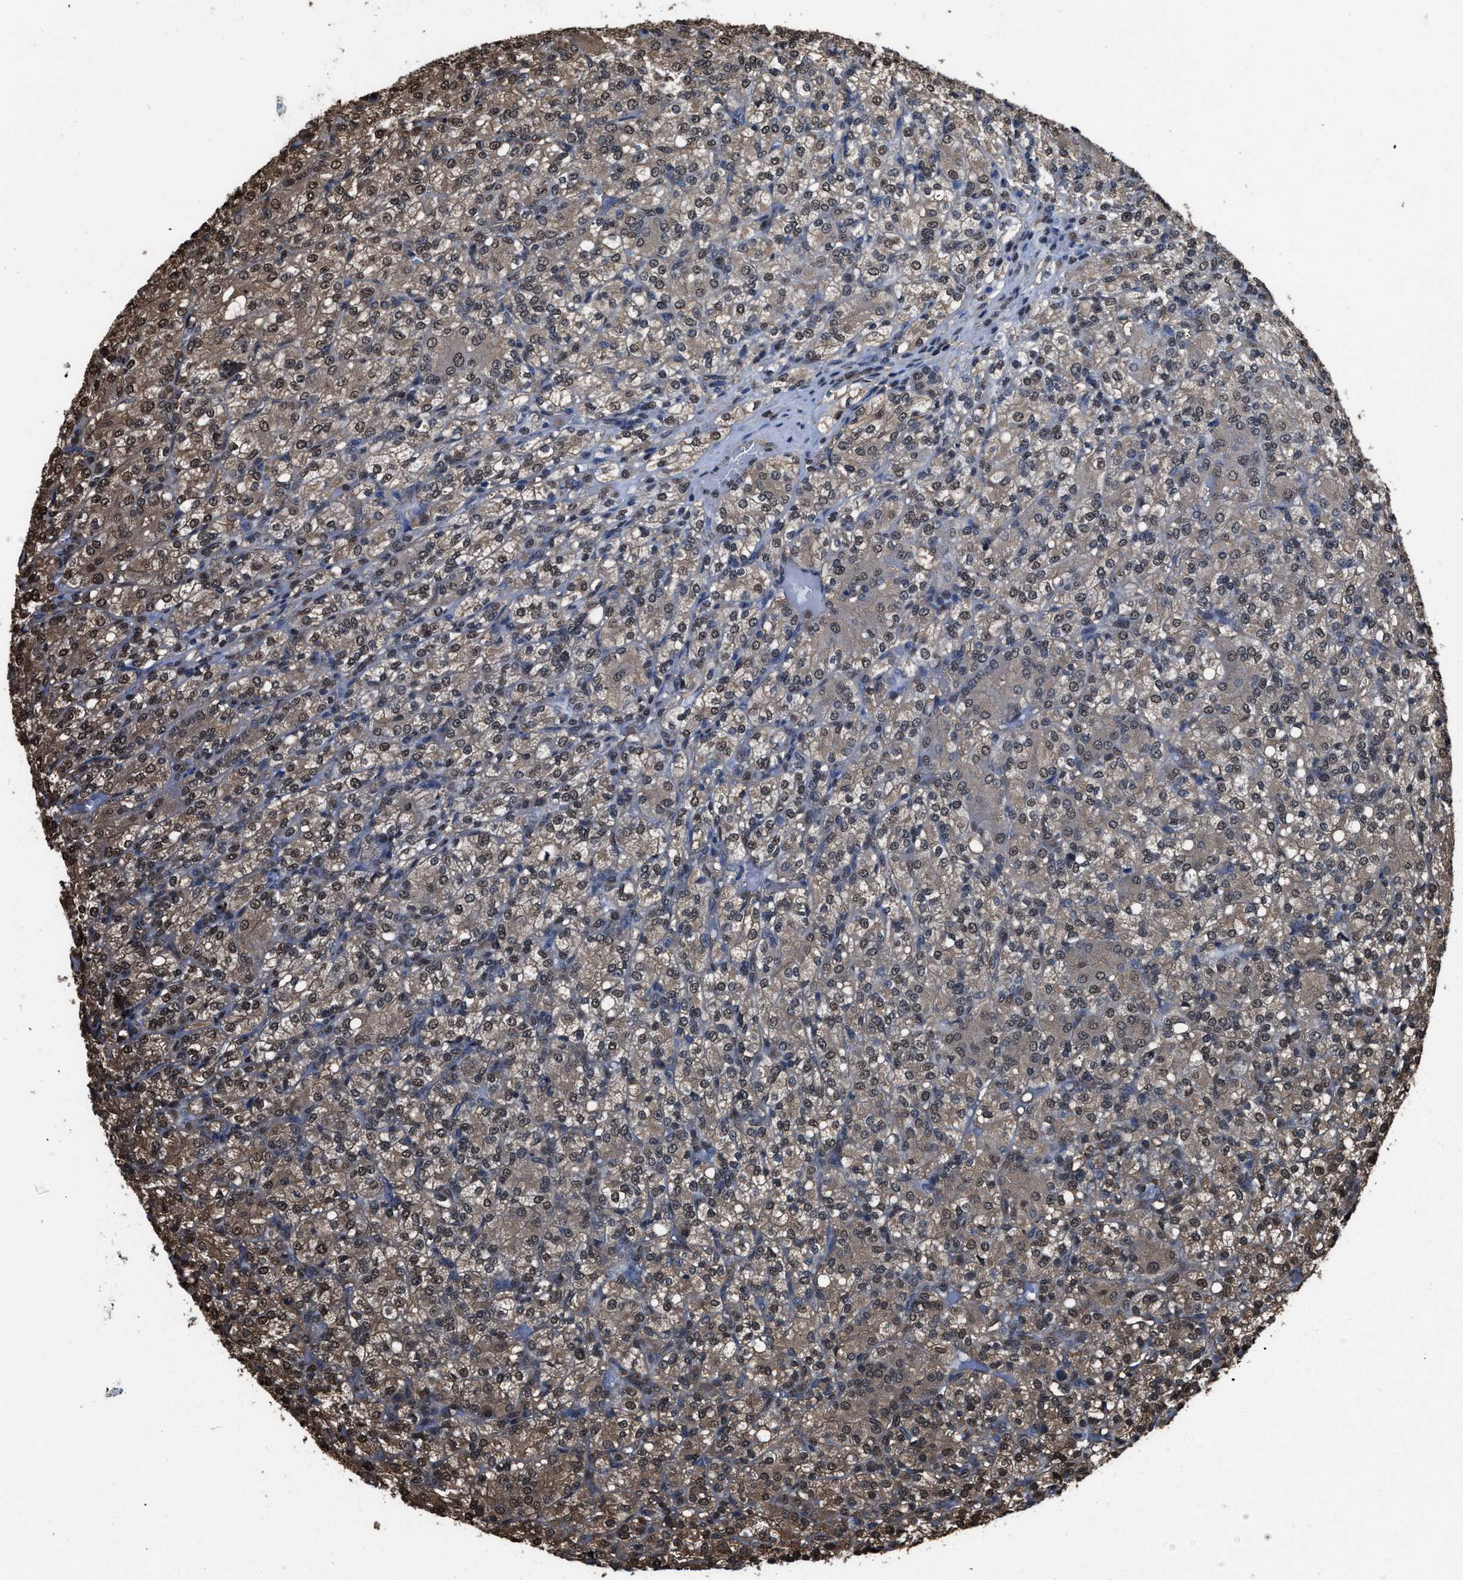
{"staining": {"intensity": "weak", "quantity": ">75%", "location": "cytoplasmic/membranous,nuclear"}, "tissue": "renal cancer", "cell_type": "Tumor cells", "image_type": "cancer", "snomed": [{"axis": "morphology", "description": "Adenocarcinoma, NOS"}, {"axis": "topography", "description": "Kidney"}], "caption": "Renal adenocarcinoma stained with DAB (3,3'-diaminobenzidine) immunohistochemistry demonstrates low levels of weak cytoplasmic/membranous and nuclear positivity in approximately >75% of tumor cells. (DAB (3,3'-diaminobenzidine) = brown stain, brightfield microscopy at high magnification).", "gene": "FNTA", "patient": {"sex": "male", "age": 77}}